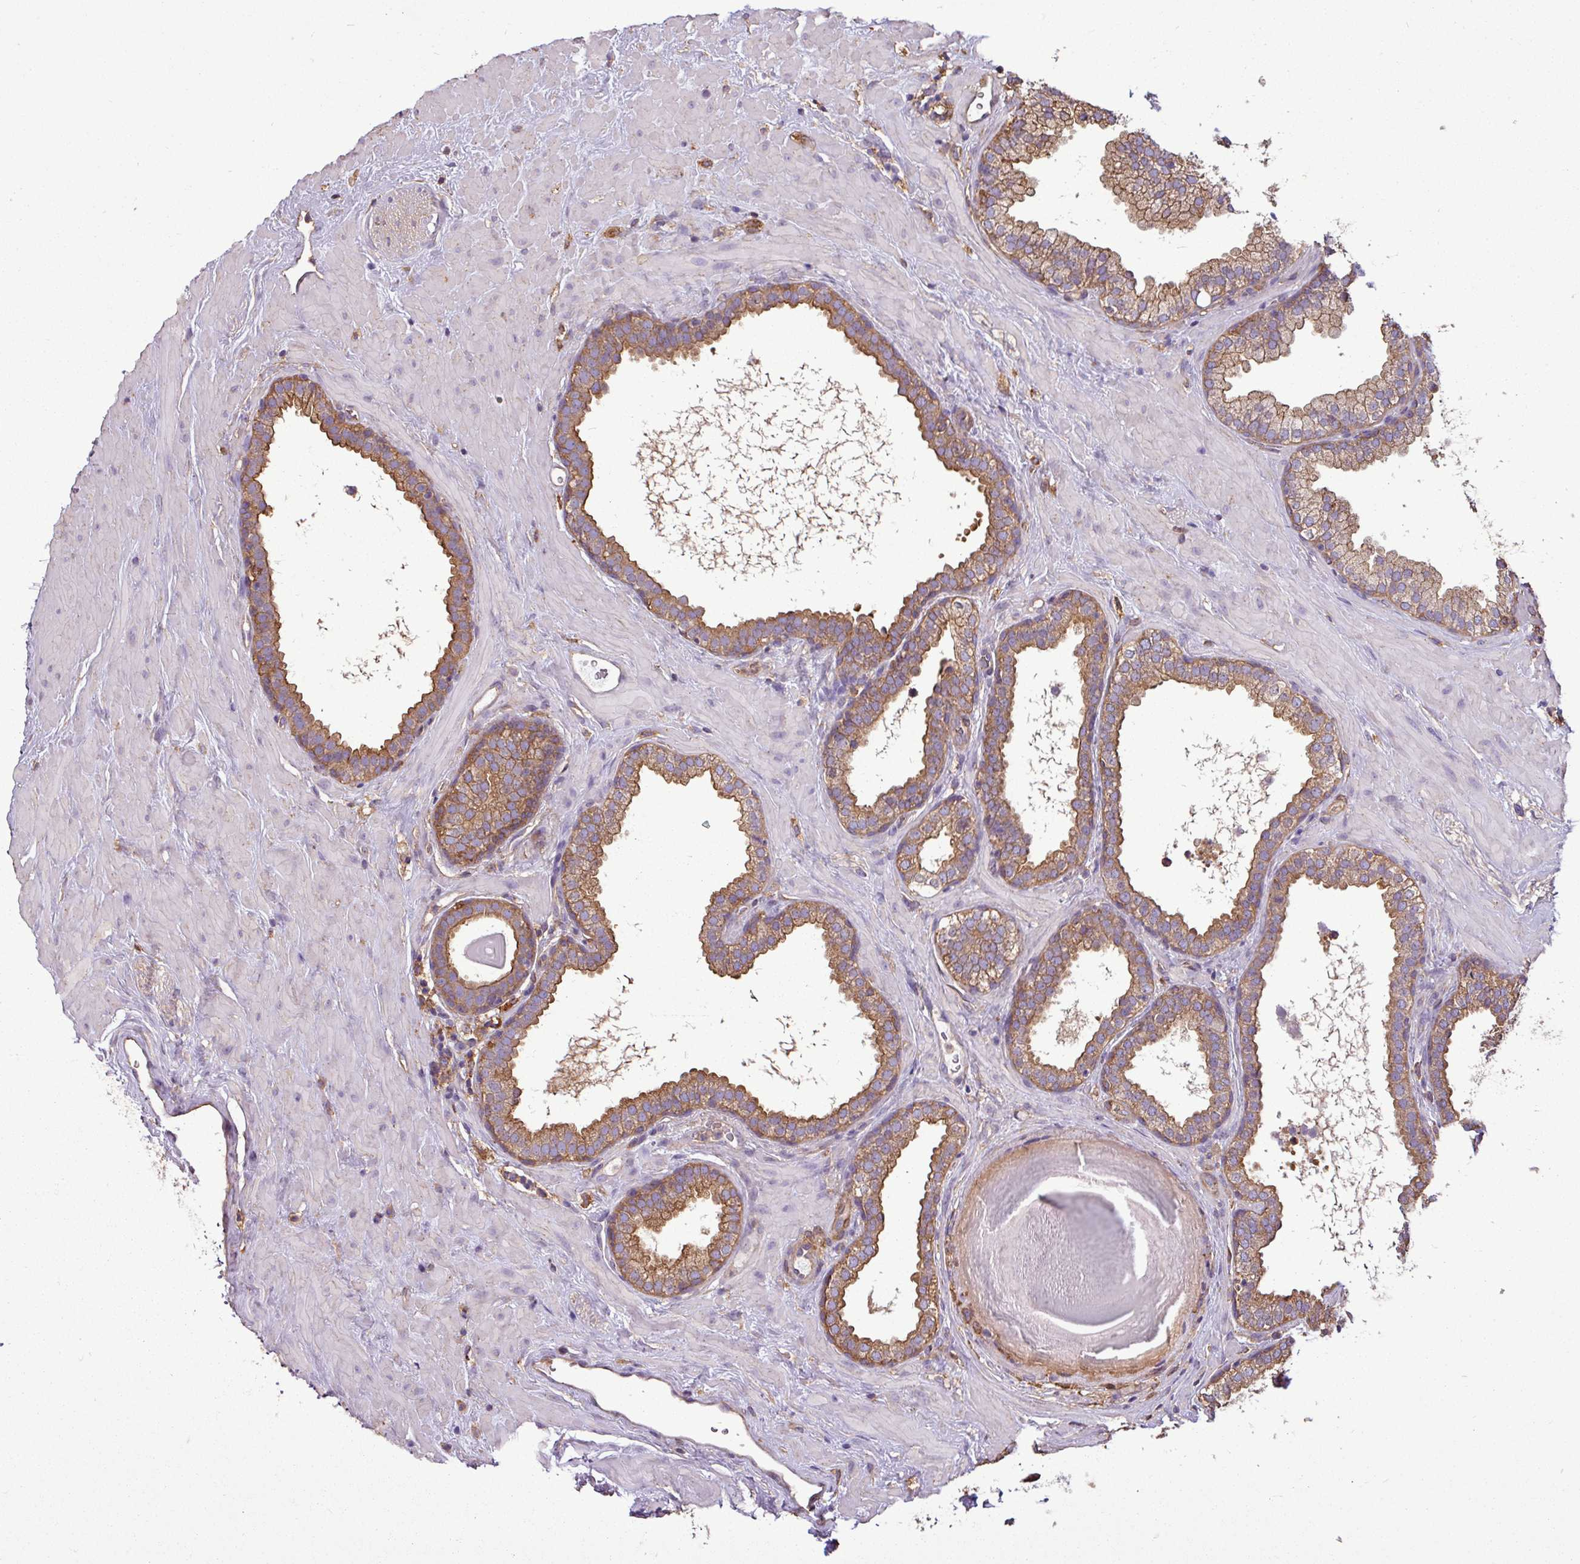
{"staining": {"intensity": "moderate", "quantity": "25%-75%", "location": "cytoplasmic/membranous"}, "tissue": "prostate", "cell_type": "Glandular cells", "image_type": "normal", "snomed": [{"axis": "morphology", "description": "Normal tissue, NOS"}, {"axis": "topography", "description": "Prostate"}], "caption": "IHC of normal human prostate reveals medium levels of moderate cytoplasmic/membranous expression in approximately 25%-75% of glandular cells.", "gene": "PACSIN2", "patient": {"sex": "male", "age": 51}}